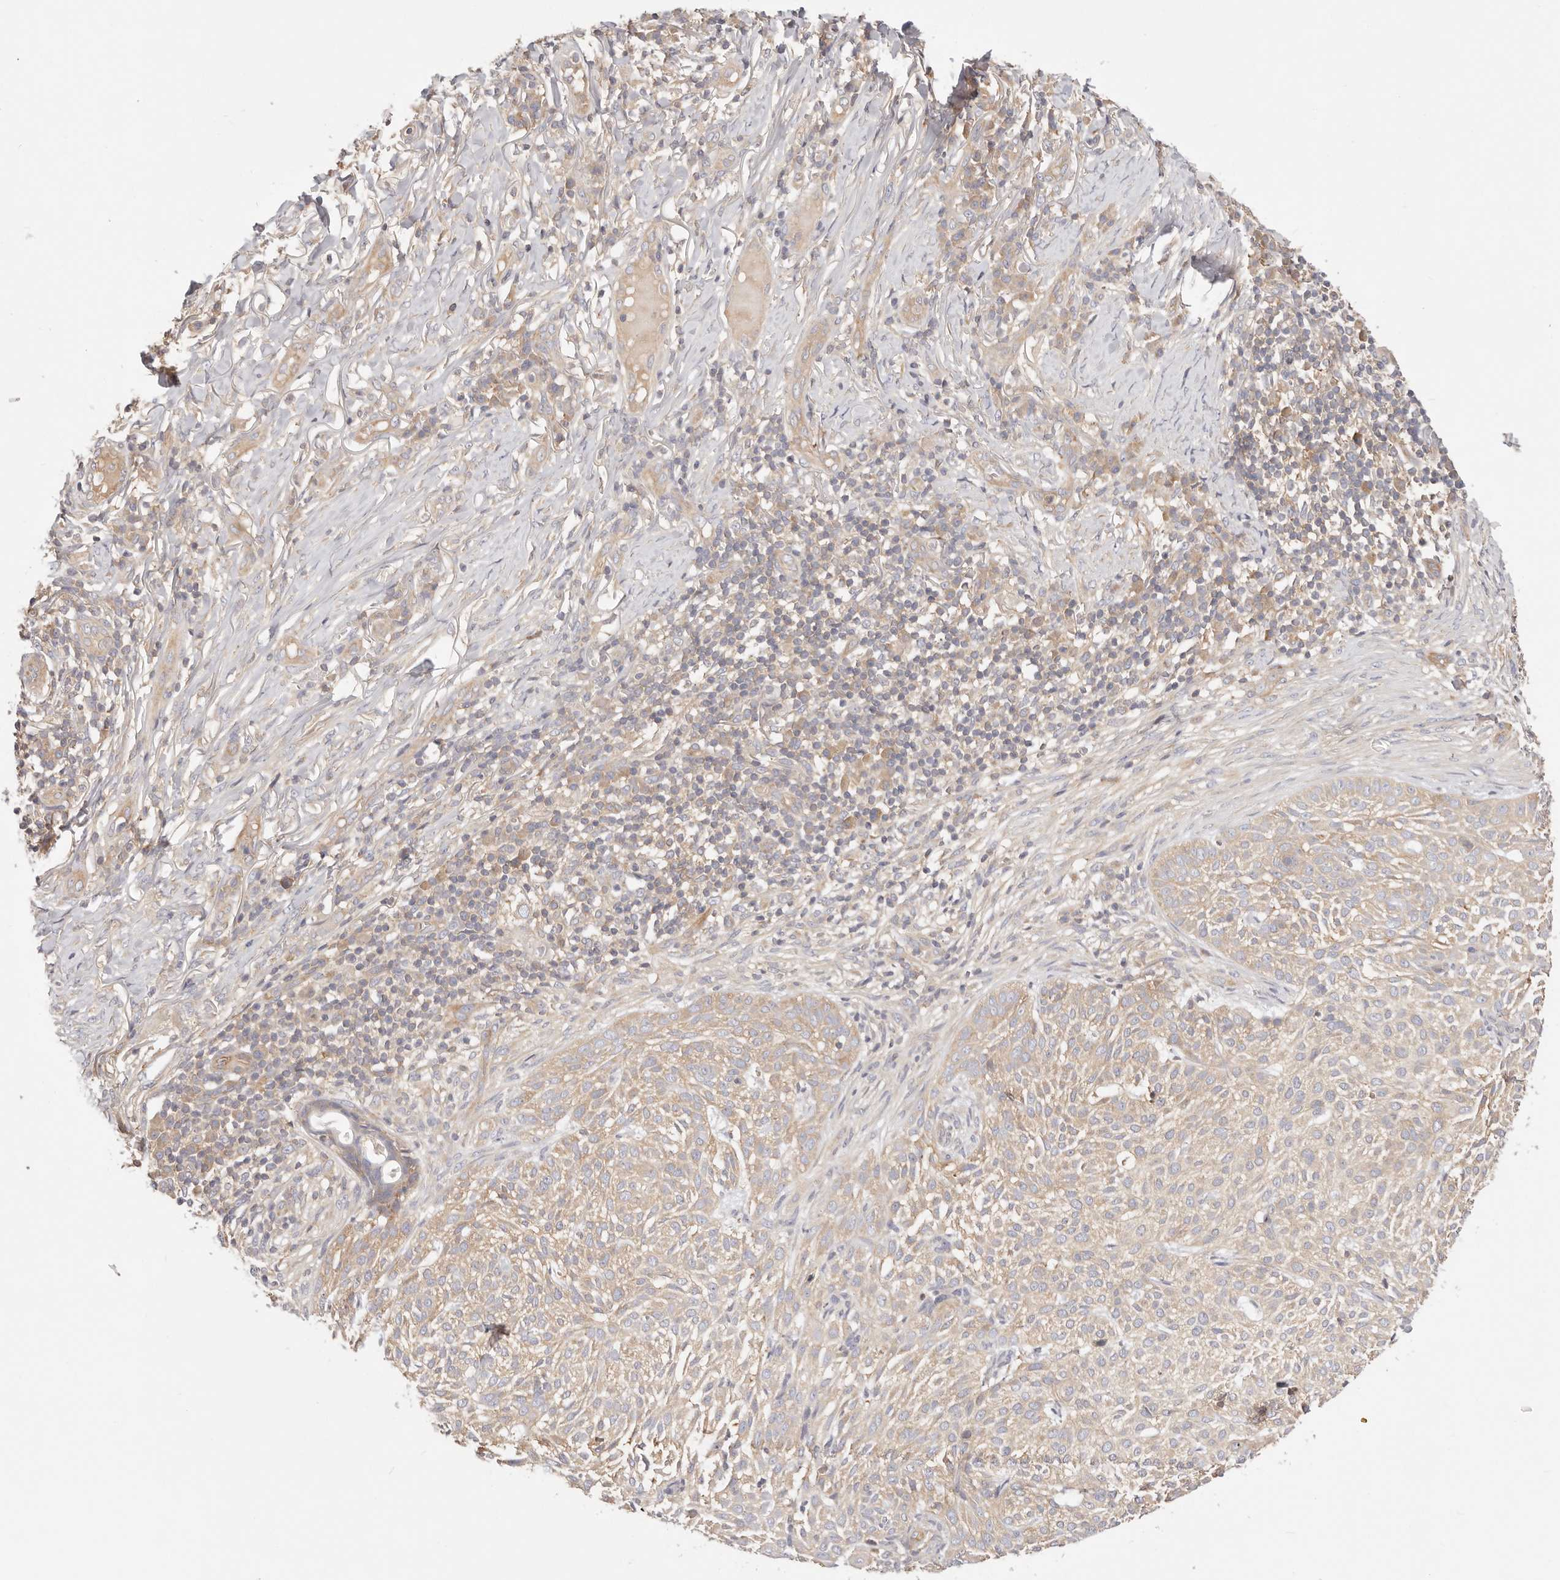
{"staining": {"intensity": "weak", "quantity": ">75%", "location": "cytoplasmic/membranous"}, "tissue": "skin cancer", "cell_type": "Tumor cells", "image_type": "cancer", "snomed": [{"axis": "morphology", "description": "Basal cell carcinoma"}, {"axis": "topography", "description": "Skin"}], "caption": "Skin cancer tissue reveals weak cytoplasmic/membranous staining in approximately >75% of tumor cells, visualized by immunohistochemistry. Nuclei are stained in blue.", "gene": "KCMF1", "patient": {"sex": "female", "age": 64}}